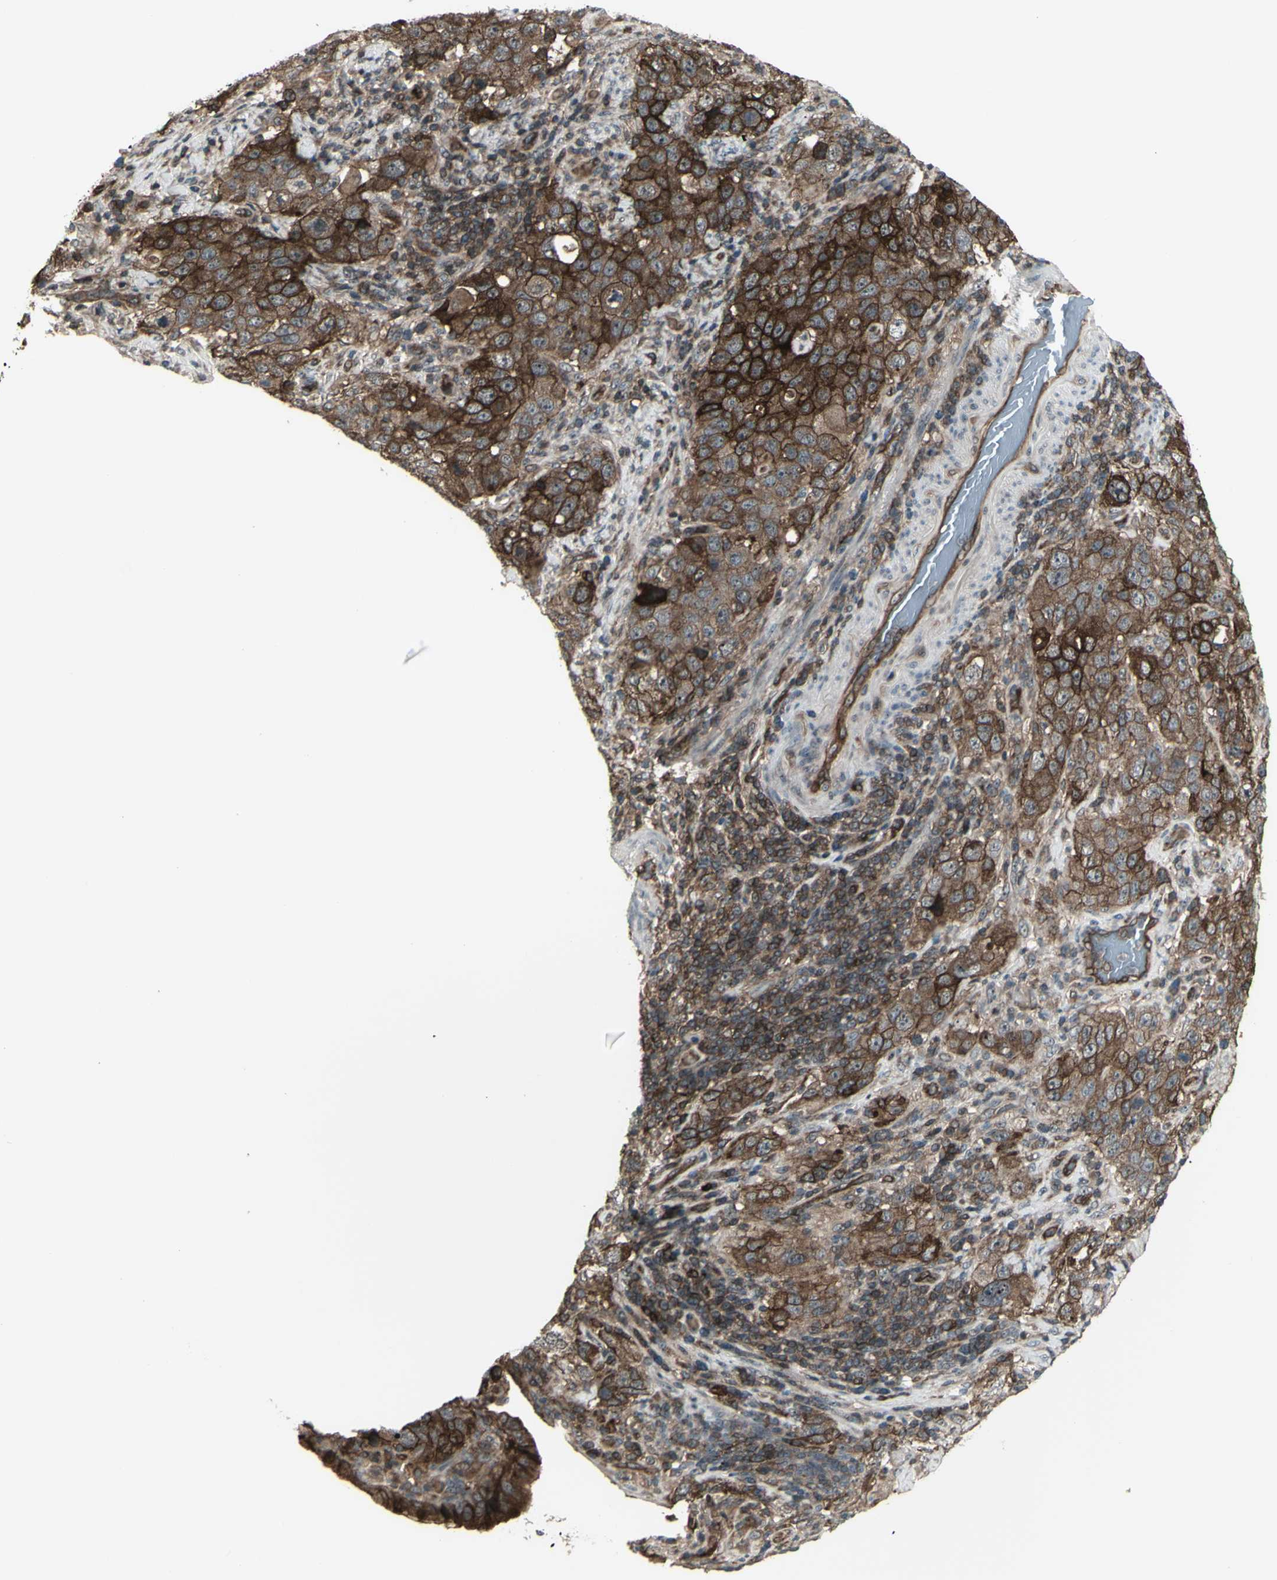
{"staining": {"intensity": "strong", "quantity": ">75%", "location": "cytoplasmic/membranous"}, "tissue": "stomach cancer", "cell_type": "Tumor cells", "image_type": "cancer", "snomed": [{"axis": "morphology", "description": "Normal tissue, NOS"}, {"axis": "morphology", "description": "Adenocarcinoma, NOS"}, {"axis": "topography", "description": "Stomach"}], "caption": "Protein positivity by immunohistochemistry displays strong cytoplasmic/membranous expression in about >75% of tumor cells in adenocarcinoma (stomach). Nuclei are stained in blue.", "gene": "FXYD5", "patient": {"sex": "male", "age": 48}}